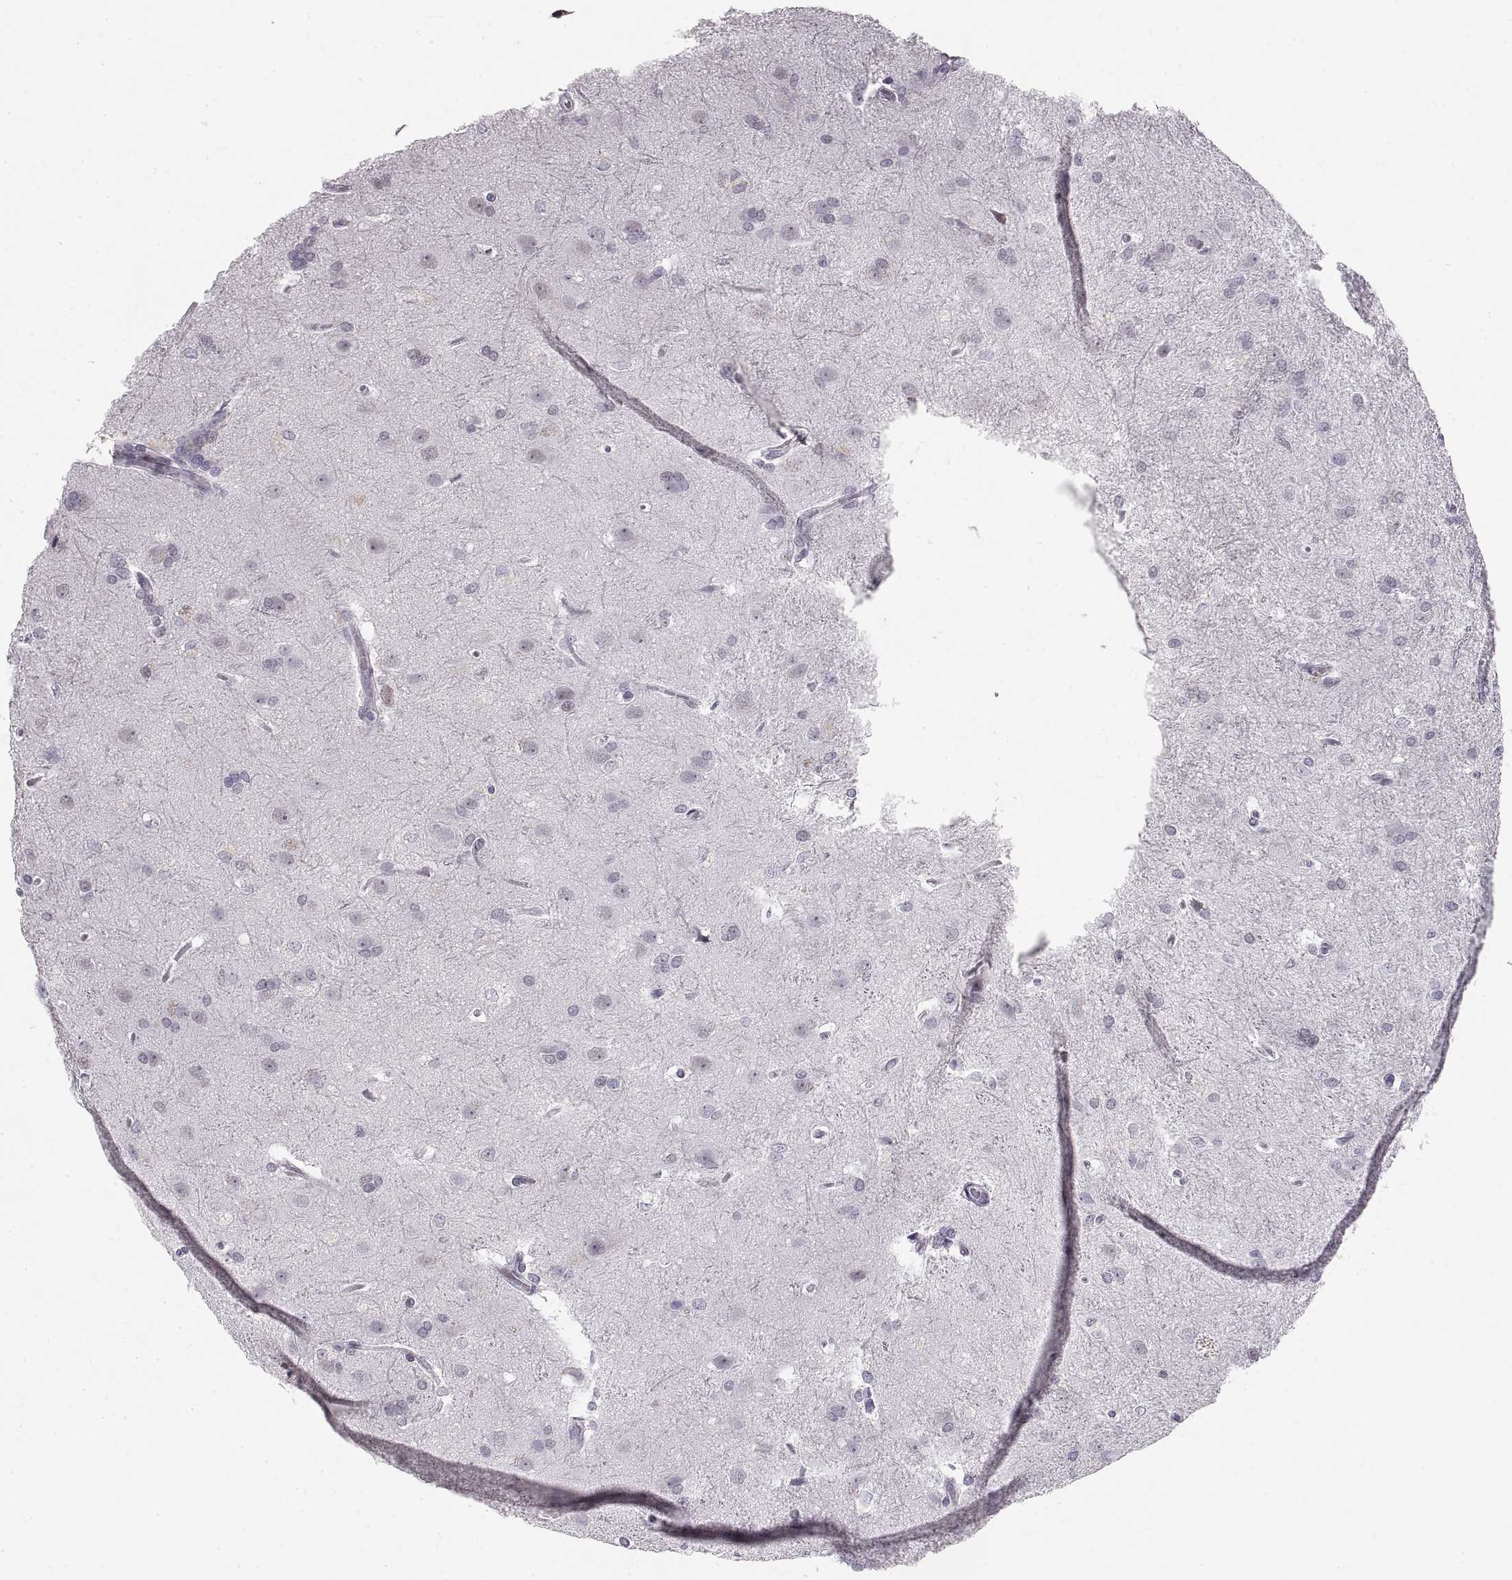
{"staining": {"intensity": "negative", "quantity": "none", "location": "none"}, "tissue": "glioma", "cell_type": "Tumor cells", "image_type": "cancer", "snomed": [{"axis": "morphology", "description": "Glioma, malignant, High grade"}, {"axis": "topography", "description": "Brain"}], "caption": "Immunohistochemistry (IHC) histopathology image of neoplastic tissue: glioma stained with DAB (3,3'-diaminobenzidine) reveals no significant protein positivity in tumor cells.", "gene": "NANOS3", "patient": {"sex": "male", "age": 68}}